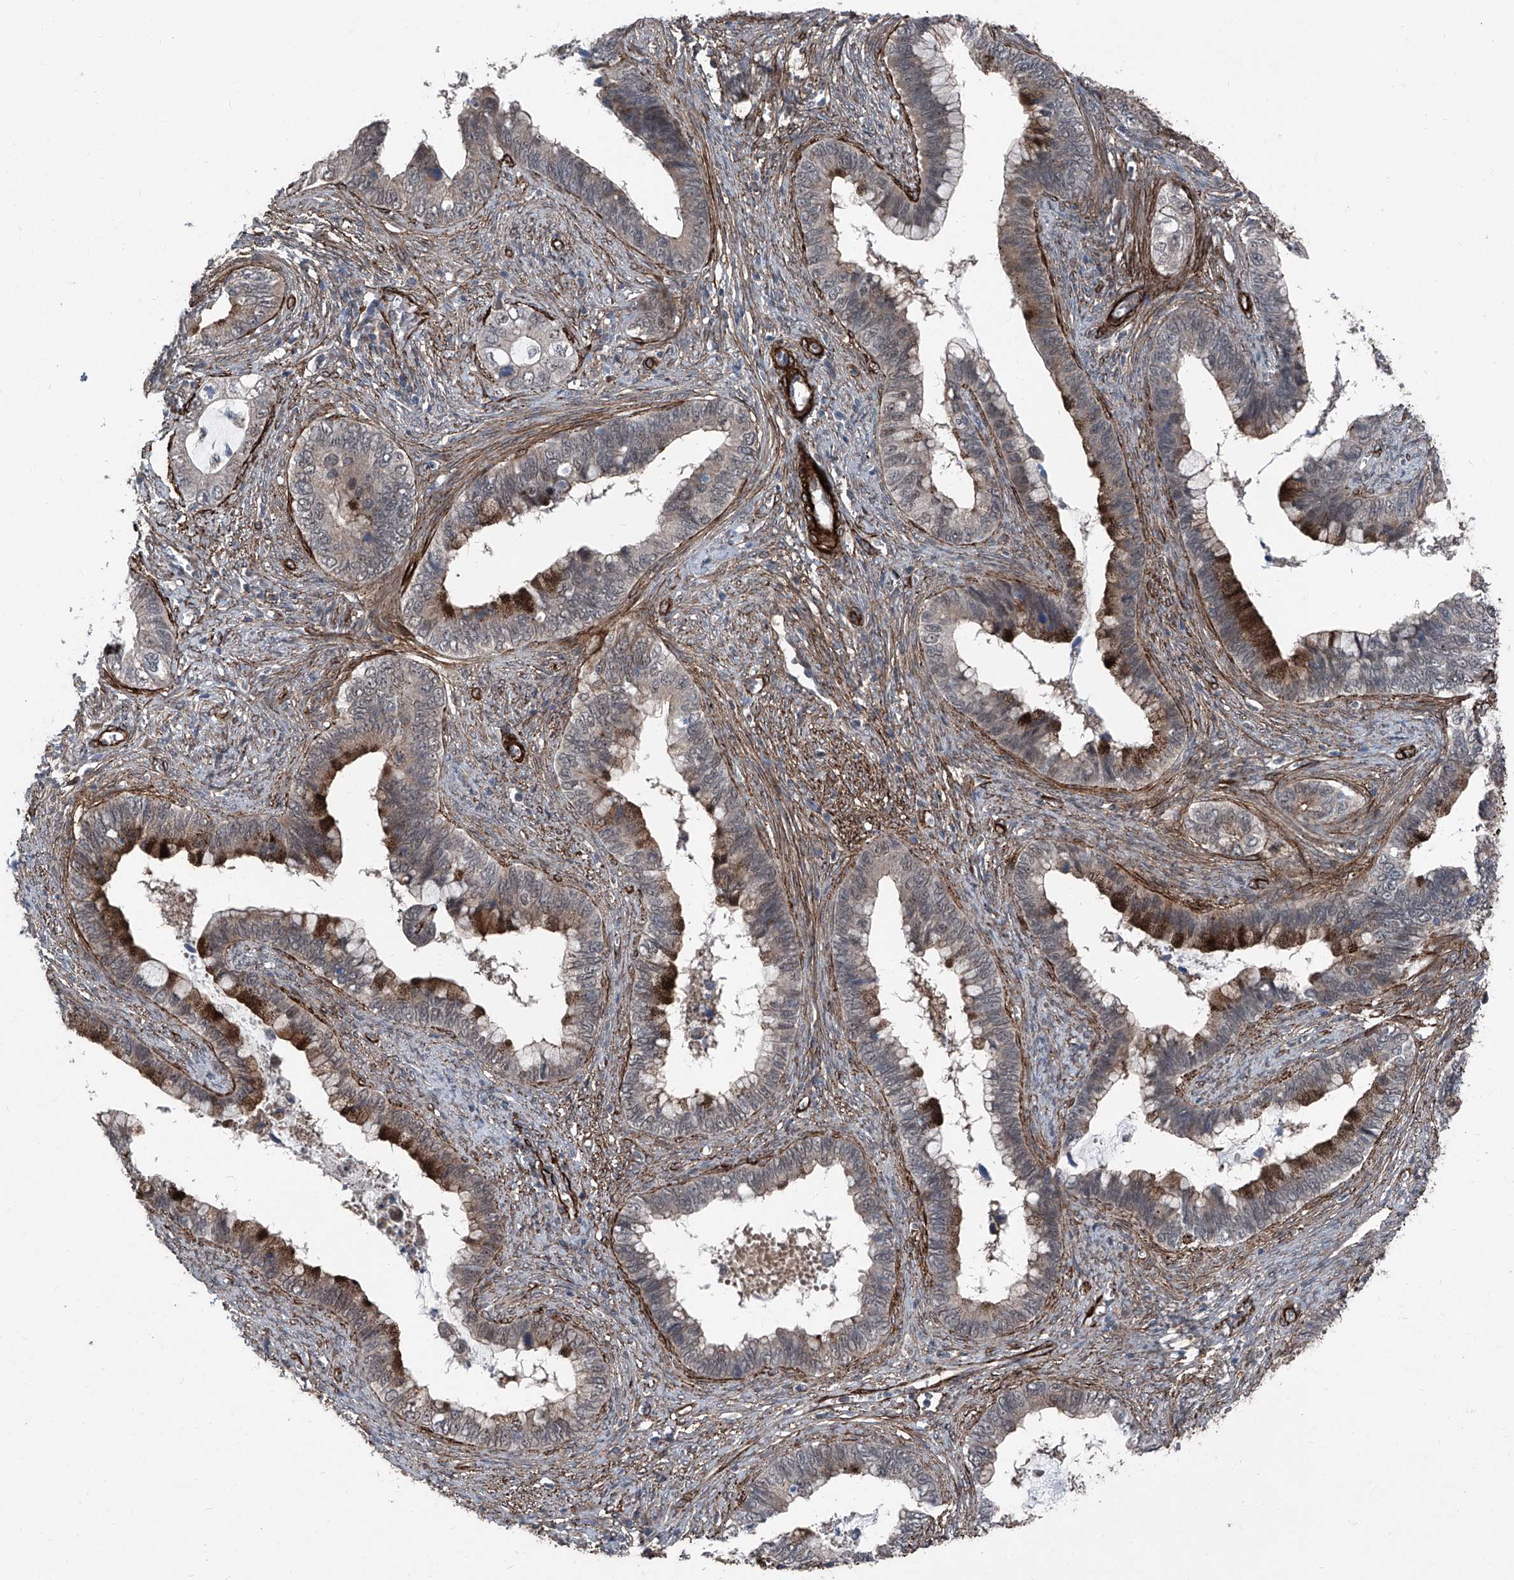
{"staining": {"intensity": "moderate", "quantity": "<25%", "location": "cytoplasmic/membranous"}, "tissue": "cervical cancer", "cell_type": "Tumor cells", "image_type": "cancer", "snomed": [{"axis": "morphology", "description": "Adenocarcinoma, NOS"}, {"axis": "topography", "description": "Cervix"}], "caption": "Tumor cells show low levels of moderate cytoplasmic/membranous staining in about <25% of cells in human adenocarcinoma (cervical). The protein of interest is stained brown, and the nuclei are stained in blue (DAB (3,3'-diaminobenzidine) IHC with brightfield microscopy, high magnification).", "gene": "COA7", "patient": {"sex": "female", "age": 44}}